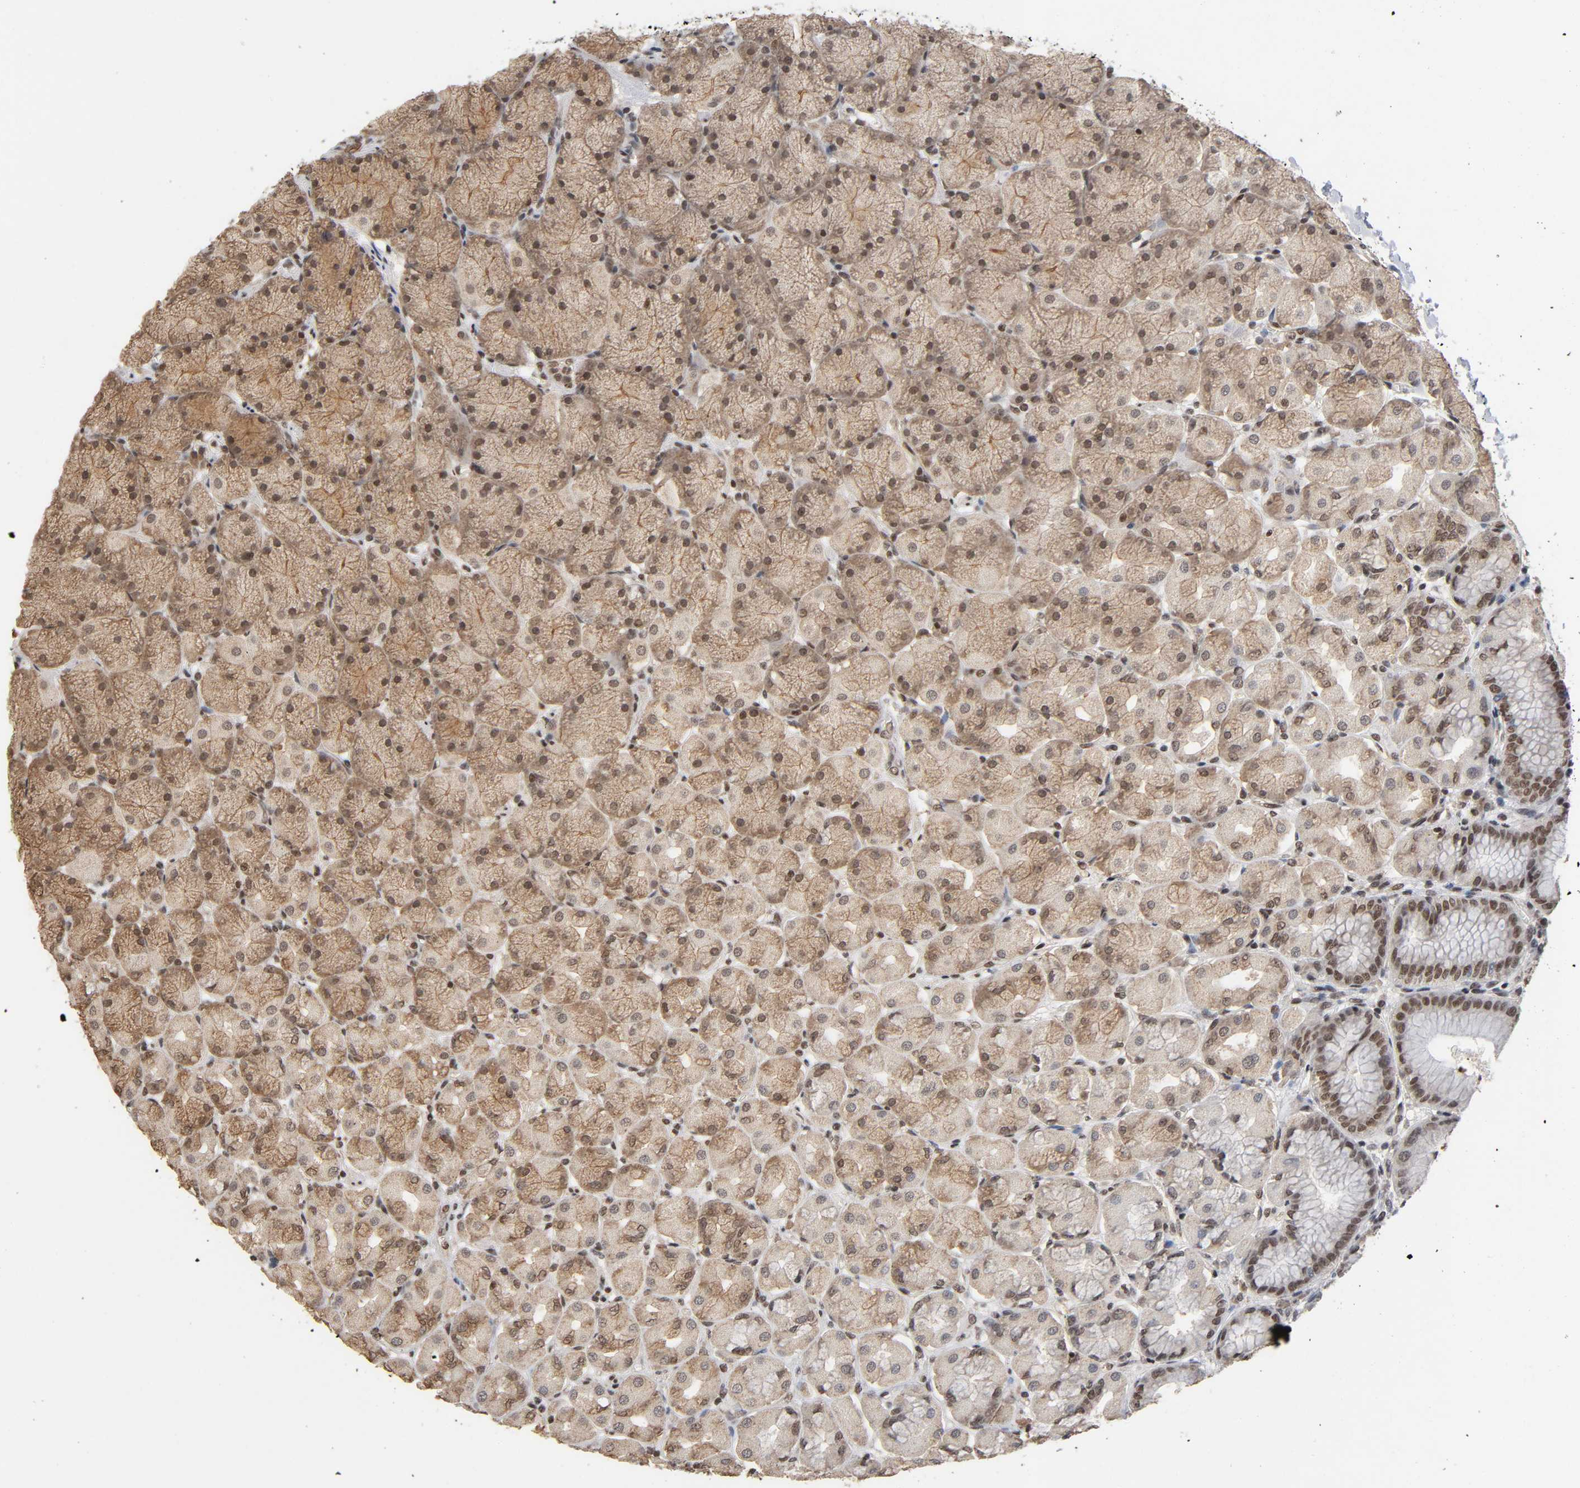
{"staining": {"intensity": "strong", "quantity": "25%-75%", "location": "cytoplasmic/membranous,nuclear"}, "tissue": "stomach", "cell_type": "Glandular cells", "image_type": "normal", "snomed": [{"axis": "morphology", "description": "Normal tissue, NOS"}, {"axis": "topography", "description": "Stomach, upper"}], "caption": "Strong cytoplasmic/membranous,nuclear protein staining is identified in approximately 25%-75% of glandular cells in stomach.", "gene": "ZNF384", "patient": {"sex": "female", "age": 56}}